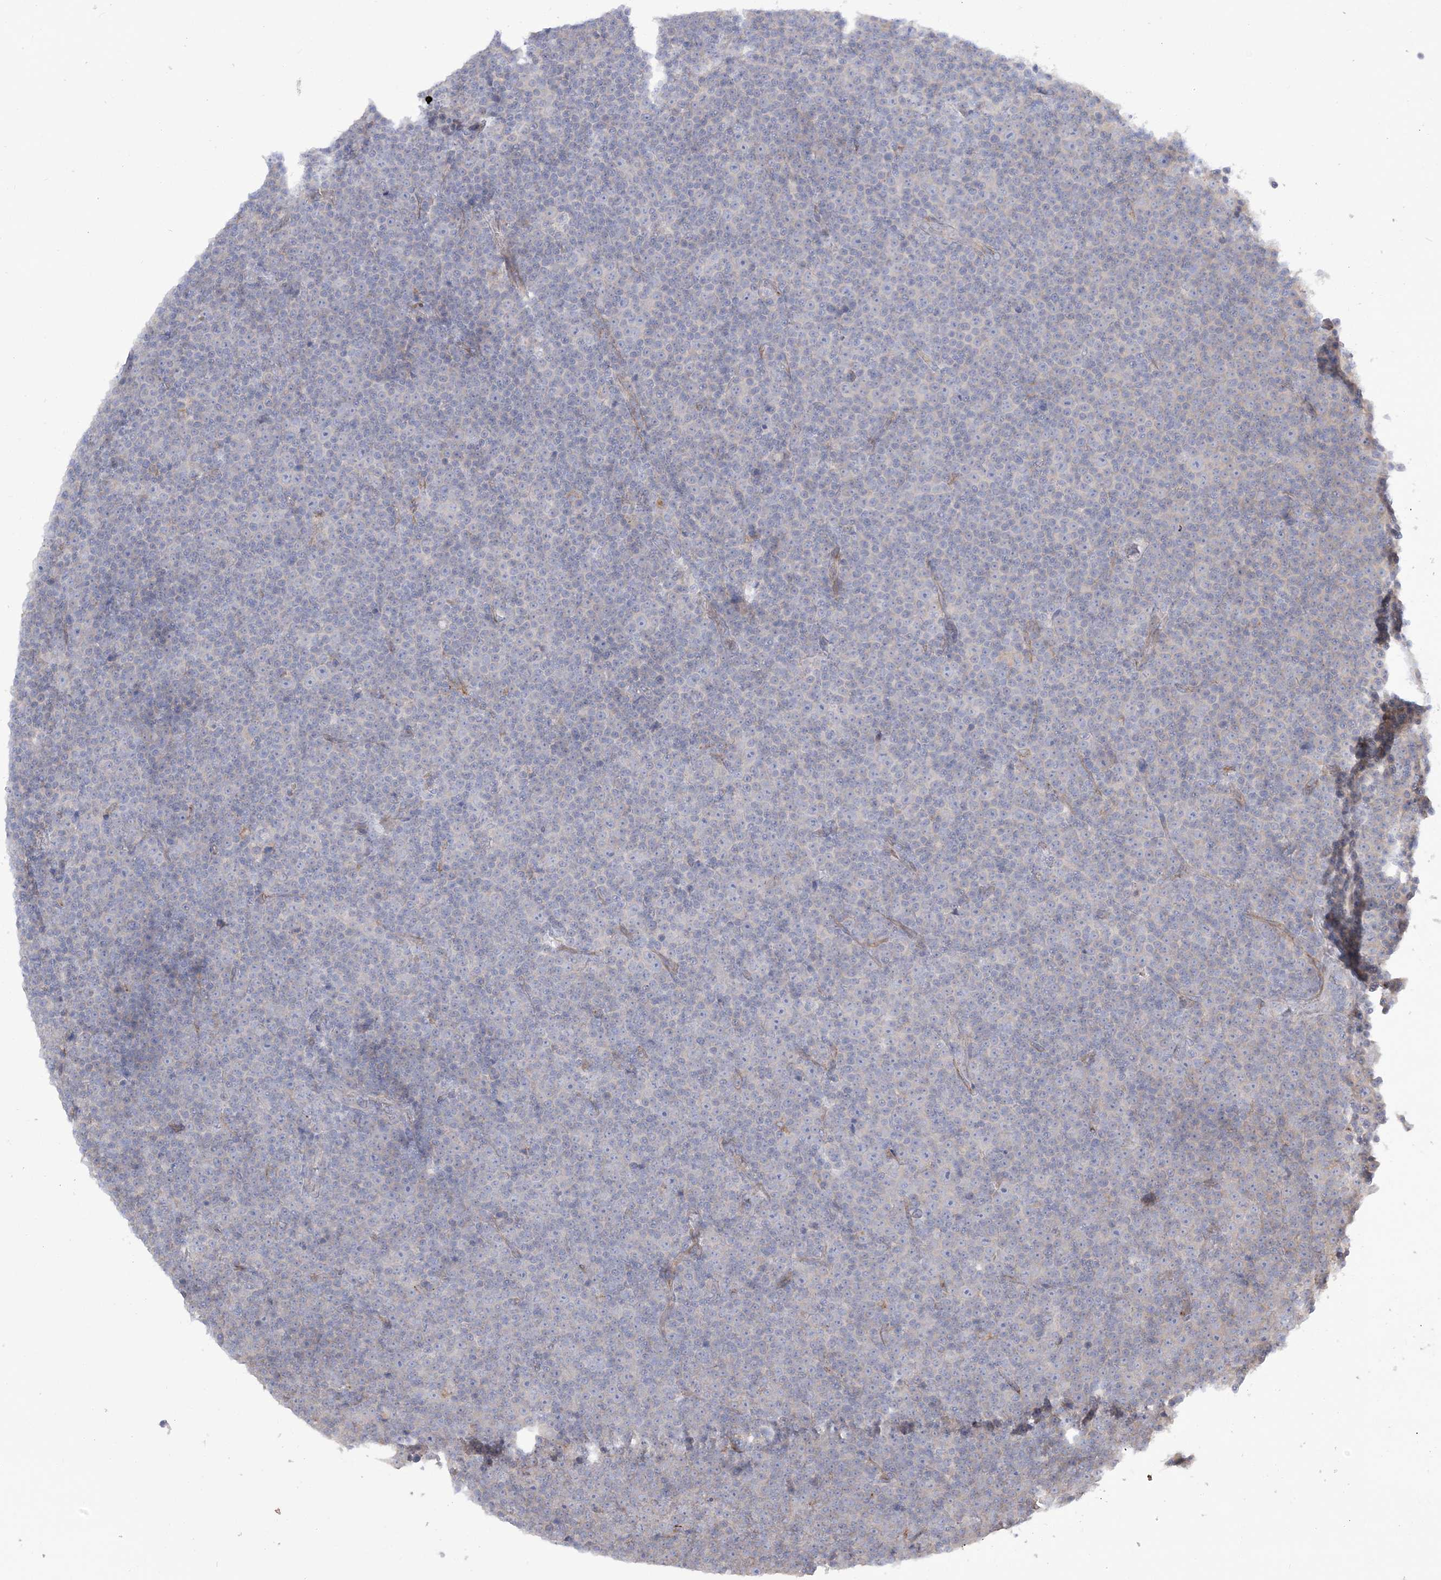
{"staining": {"intensity": "negative", "quantity": "none", "location": "none"}, "tissue": "lymphoma", "cell_type": "Tumor cells", "image_type": "cancer", "snomed": [{"axis": "morphology", "description": "Malignant lymphoma, non-Hodgkin's type, Low grade"}, {"axis": "topography", "description": "Lymph node"}], "caption": "The immunohistochemistry (IHC) micrograph has no significant positivity in tumor cells of lymphoma tissue. The staining was performed using DAB to visualize the protein expression in brown, while the nuclei were stained in blue with hematoxylin (Magnification: 20x).", "gene": "FARSB", "patient": {"sex": "female", "age": 67}}